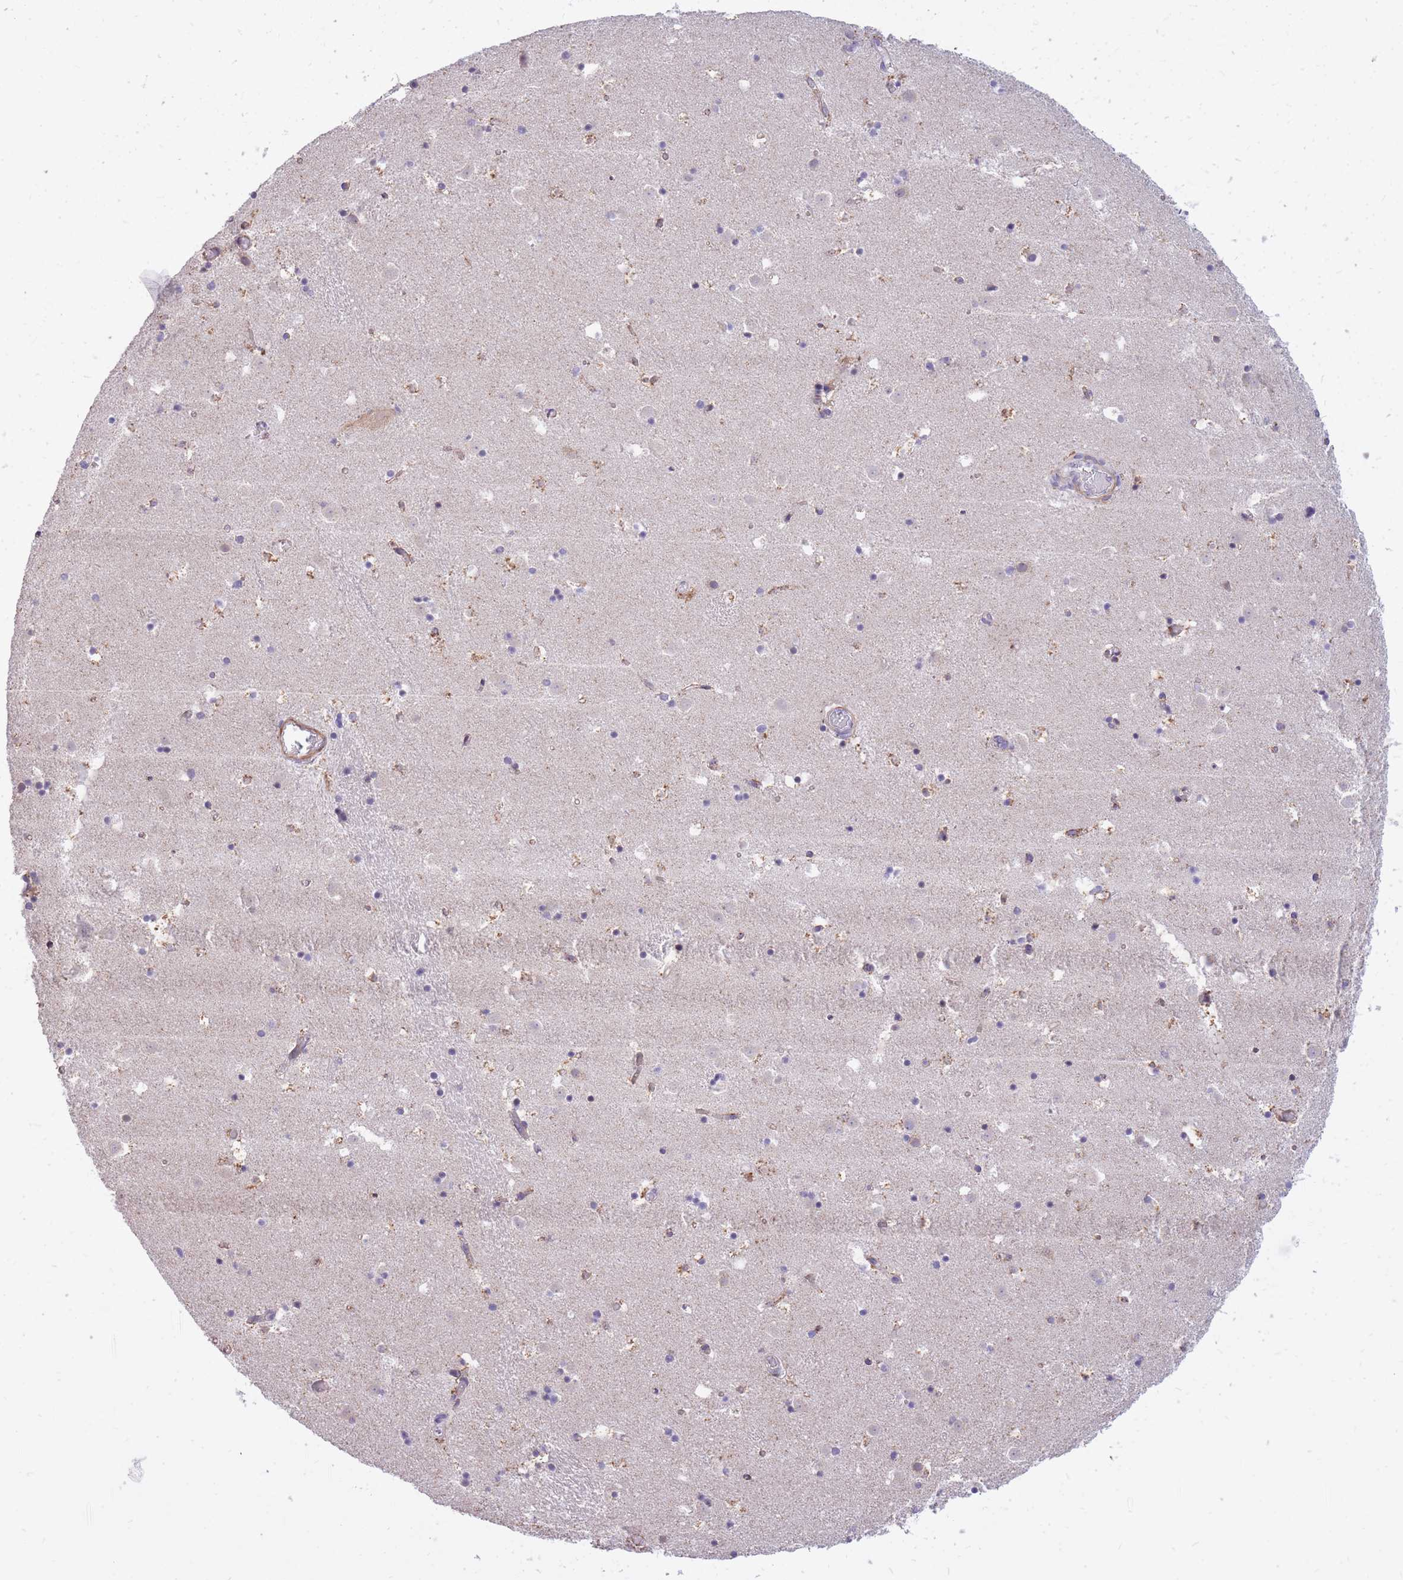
{"staining": {"intensity": "weak", "quantity": "<25%", "location": "cytoplasmic/membranous"}, "tissue": "caudate", "cell_type": "Glial cells", "image_type": "normal", "snomed": [{"axis": "morphology", "description": "Normal tissue, NOS"}, {"axis": "topography", "description": "Lateral ventricle wall"}], "caption": "Immunohistochemical staining of benign caudate demonstrates no significant positivity in glial cells. (DAB (3,3'-diaminobenzidine) immunohistochemistry (IHC), high magnification).", "gene": "RNF170", "patient": {"sex": "male", "age": 25}}